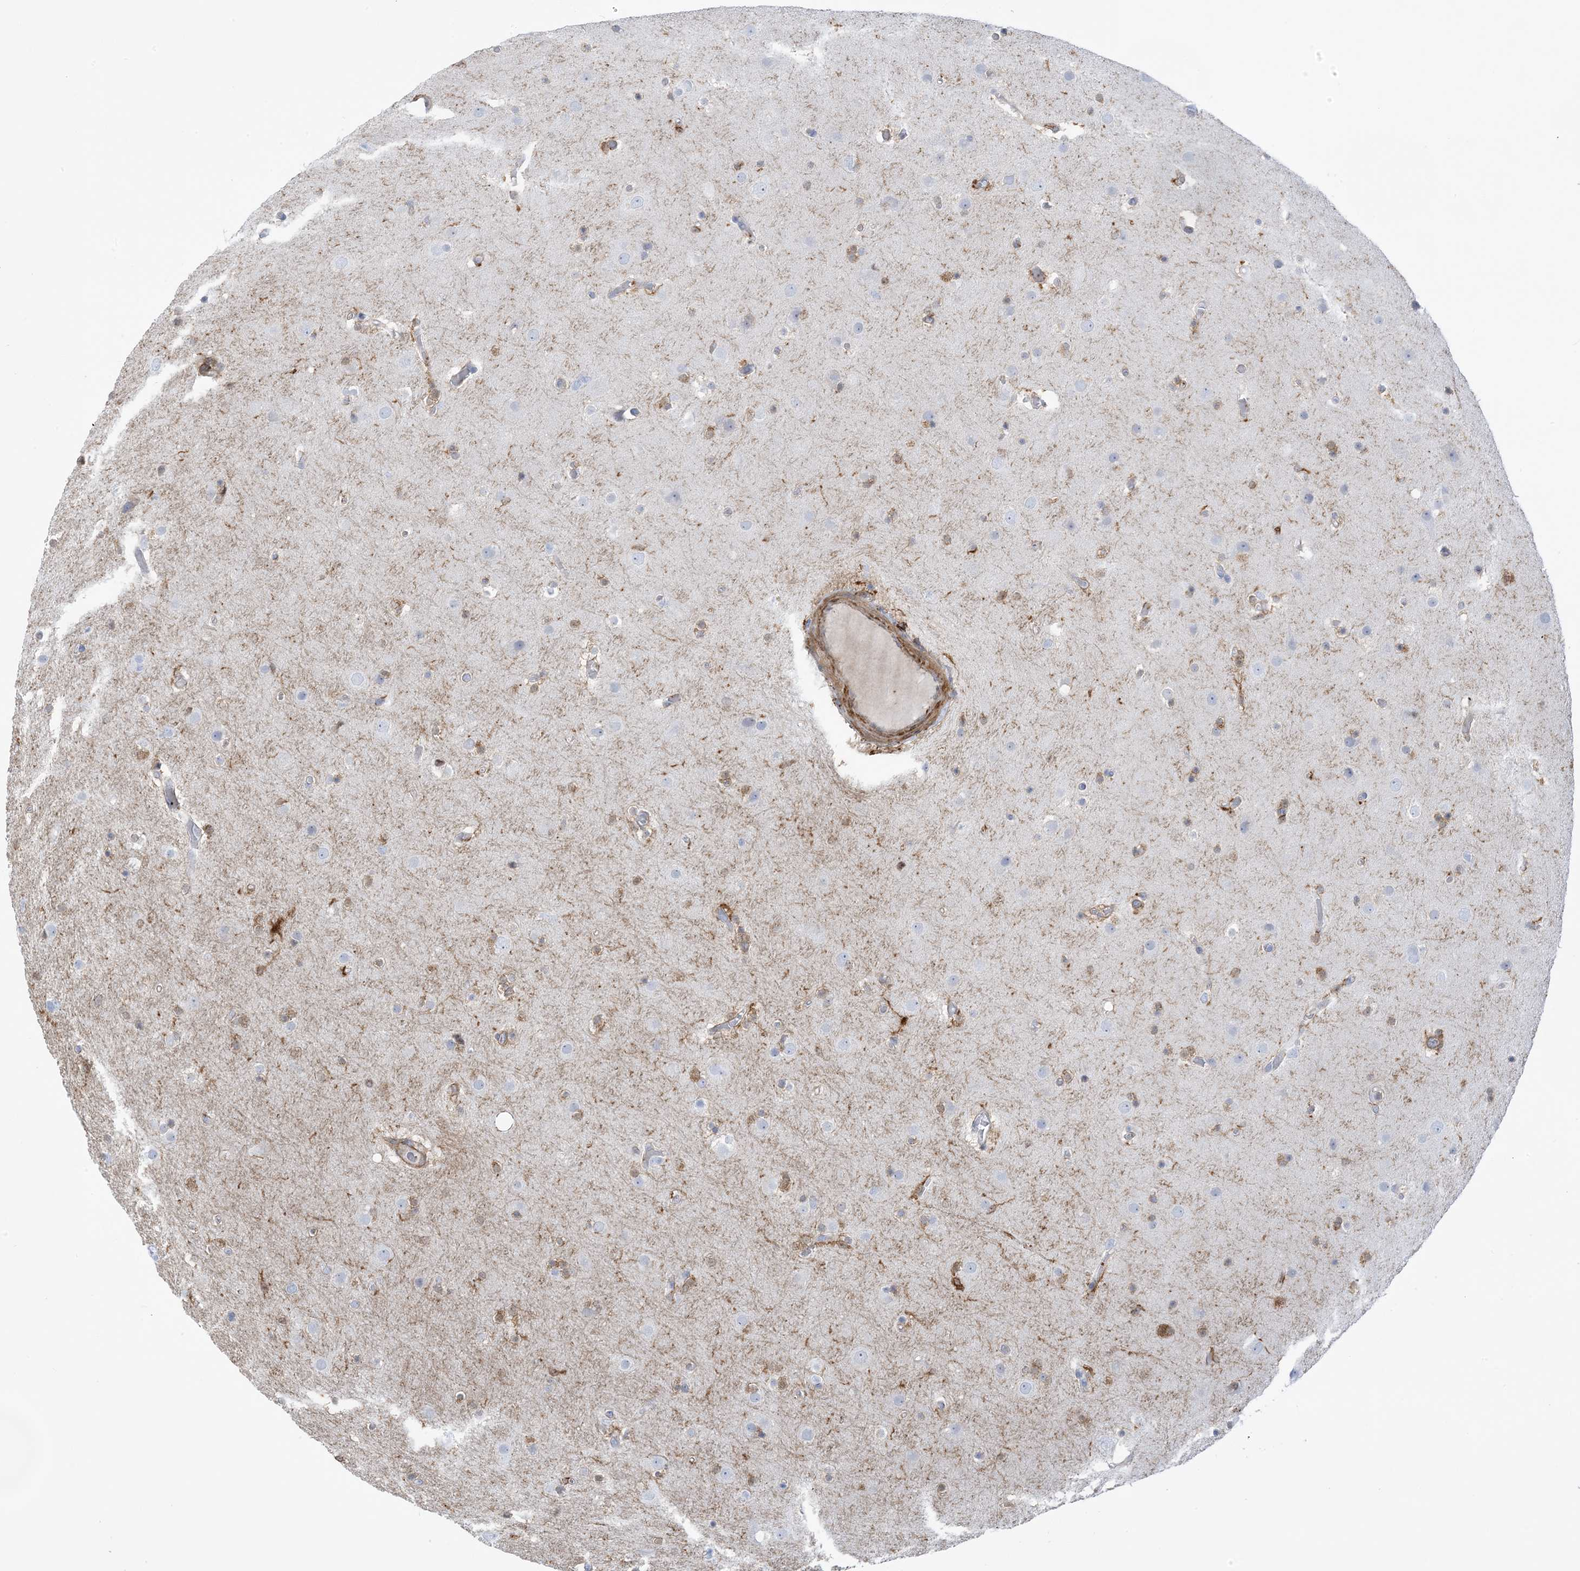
{"staining": {"intensity": "moderate", "quantity": "<25%", "location": "cytoplasmic/membranous"}, "tissue": "glioma", "cell_type": "Tumor cells", "image_type": "cancer", "snomed": [{"axis": "morphology", "description": "Glioma, malignant, High grade"}, {"axis": "topography", "description": "Cerebral cortex"}], "caption": "About <25% of tumor cells in human glioma show moderate cytoplasmic/membranous protein staining as visualized by brown immunohistochemical staining.", "gene": "ICMT", "patient": {"sex": "female", "age": 36}}